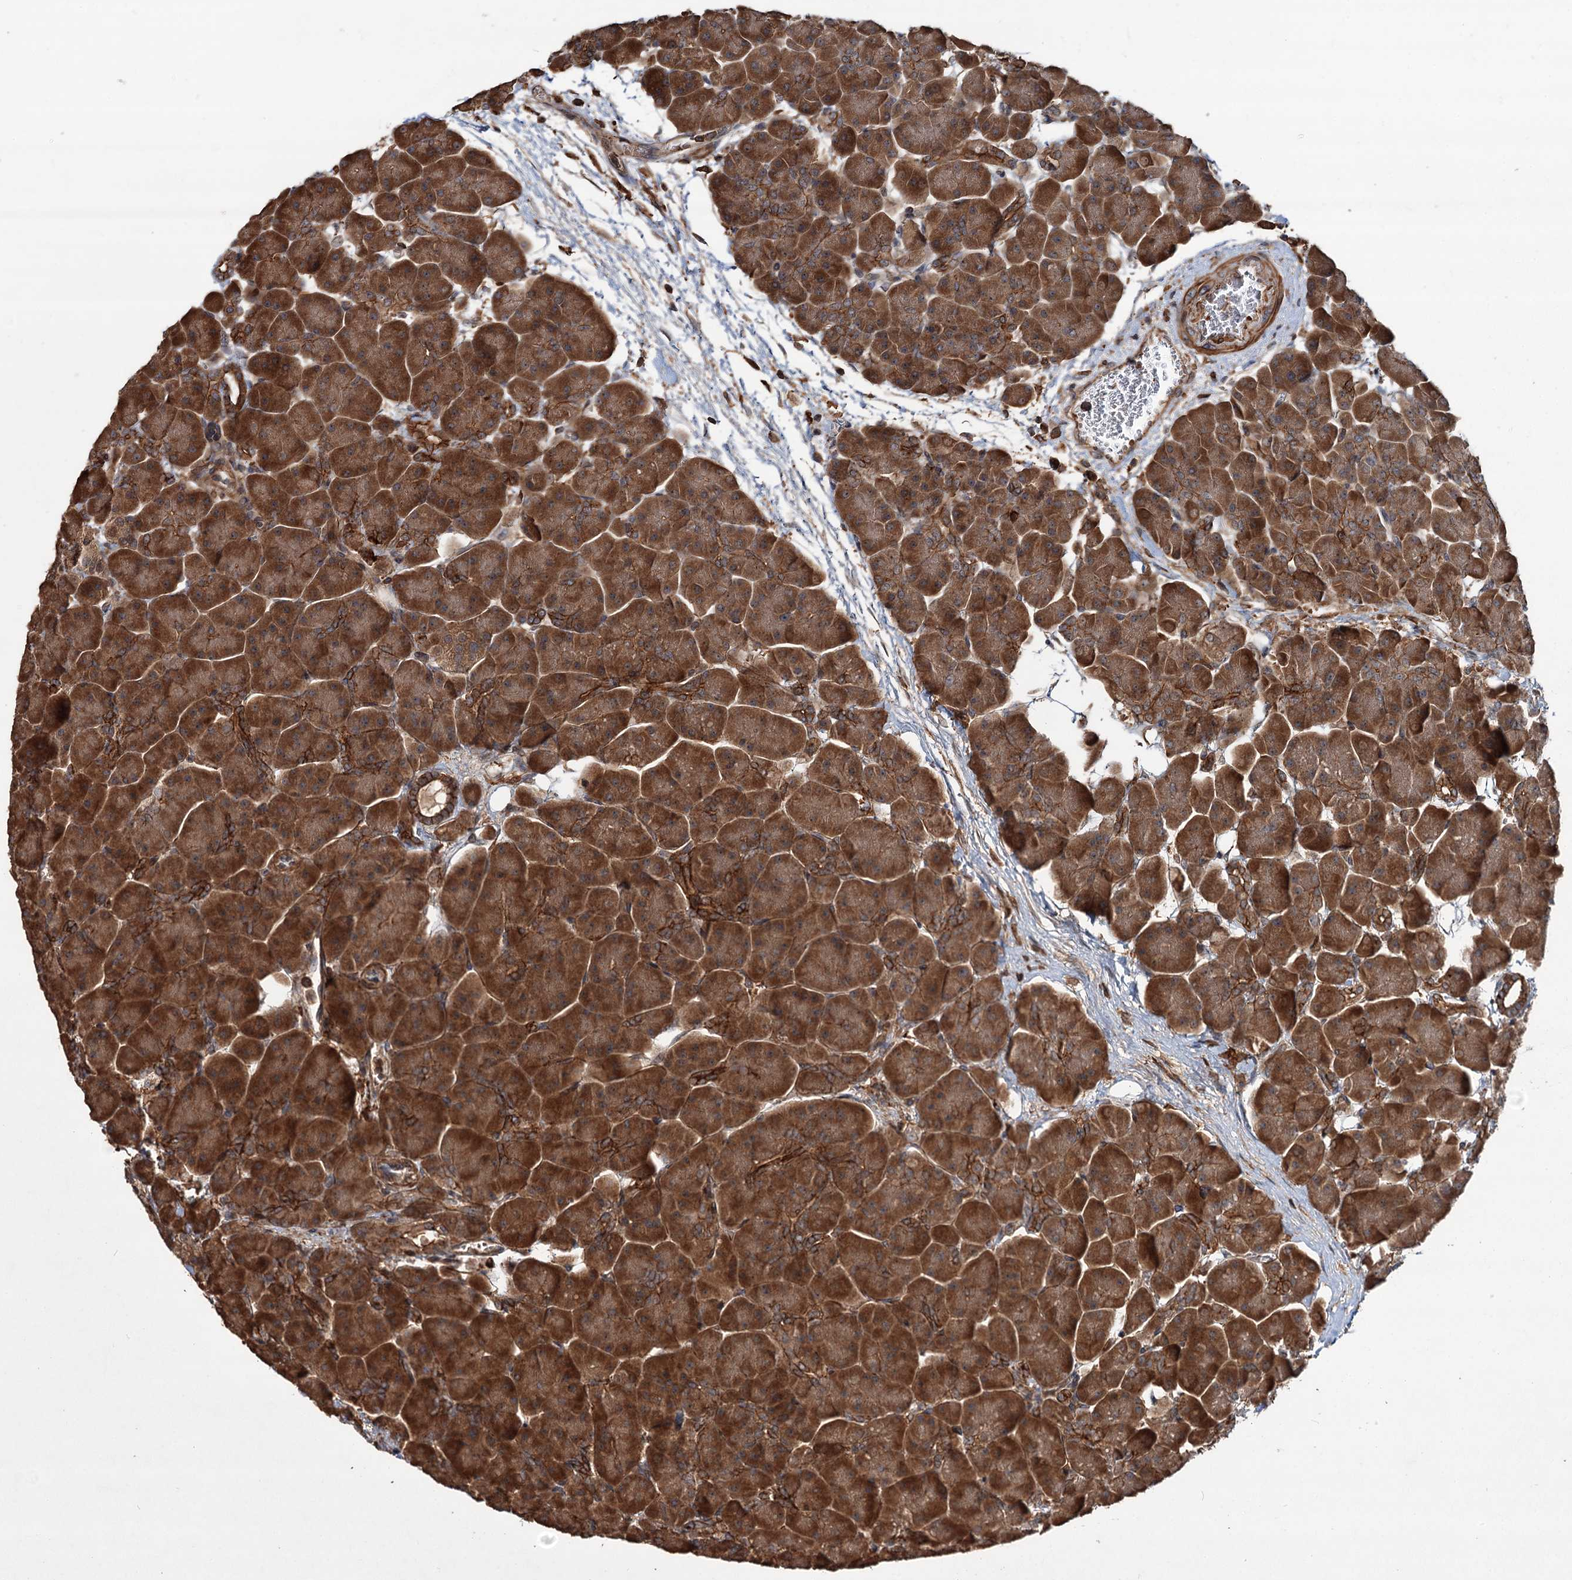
{"staining": {"intensity": "strong", "quantity": ">75%", "location": "cytoplasmic/membranous"}, "tissue": "pancreas", "cell_type": "Exocrine glandular cells", "image_type": "normal", "snomed": [{"axis": "morphology", "description": "Normal tissue, NOS"}, {"axis": "topography", "description": "Pancreas"}], "caption": "Immunohistochemistry (IHC) staining of unremarkable pancreas, which shows high levels of strong cytoplasmic/membranous expression in approximately >75% of exocrine glandular cells indicating strong cytoplasmic/membranous protein positivity. The staining was performed using DAB (3,3'-diaminobenzidine) (brown) for protein detection and nuclei were counterstained in hematoxylin (blue).", "gene": "GRIP1", "patient": {"sex": "male", "age": 66}}